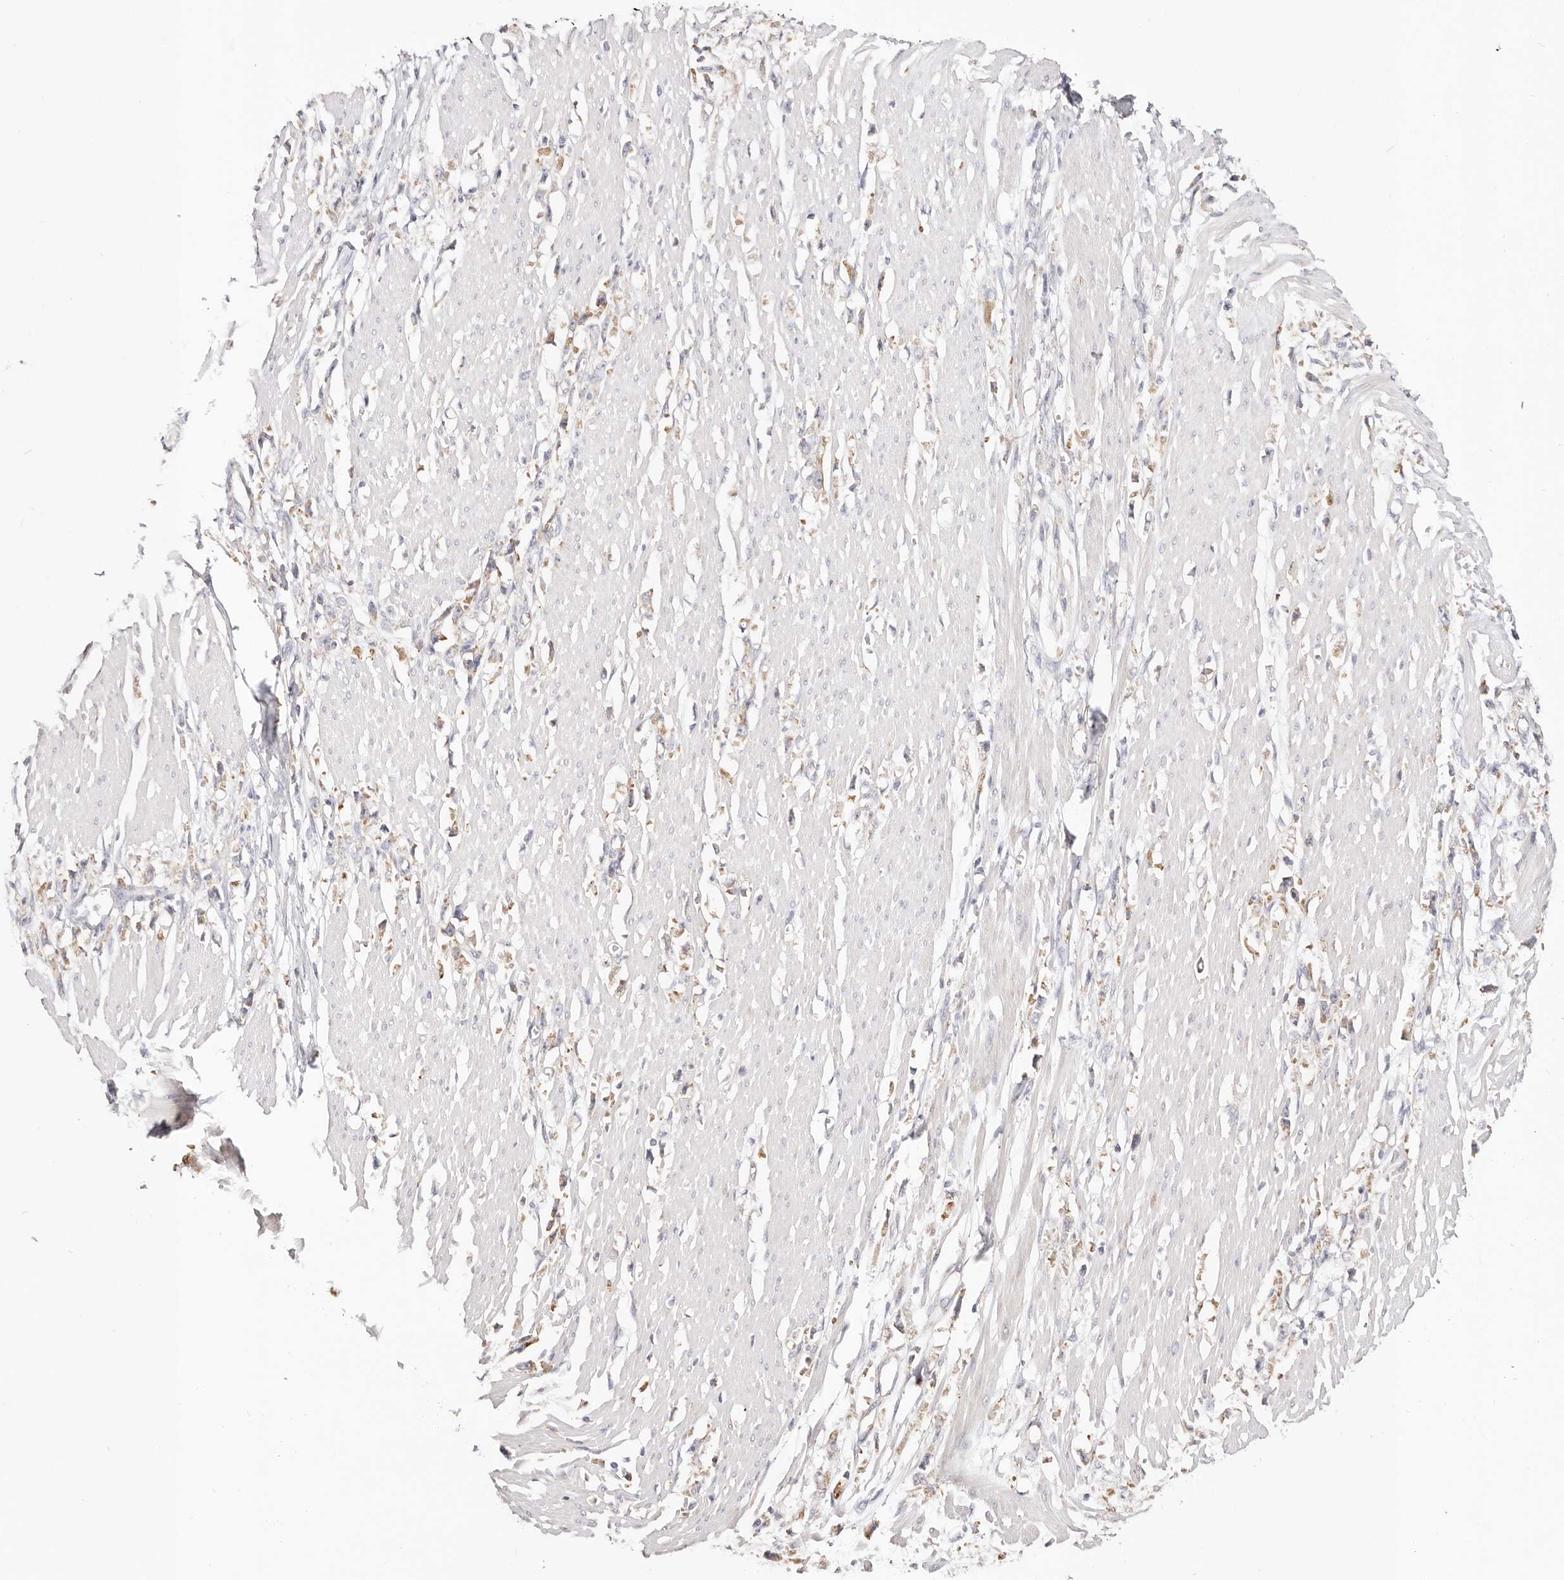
{"staining": {"intensity": "moderate", "quantity": "25%-75%", "location": "cytoplasmic/membranous"}, "tissue": "stomach cancer", "cell_type": "Tumor cells", "image_type": "cancer", "snomed": [{"axis": "morphology", "description": "Adenocarcinoma, NOS"}, {"axis": "topography", "description": "Stomach"}], "caption": "Stomach cancer stained for a protein (brown) displays moderate cytoplasmic/membranous positive positivity in approximately 25%-75% of tumor cells.", "gene": "GNA13", "patient": {"sex": "female", "age": 59}}